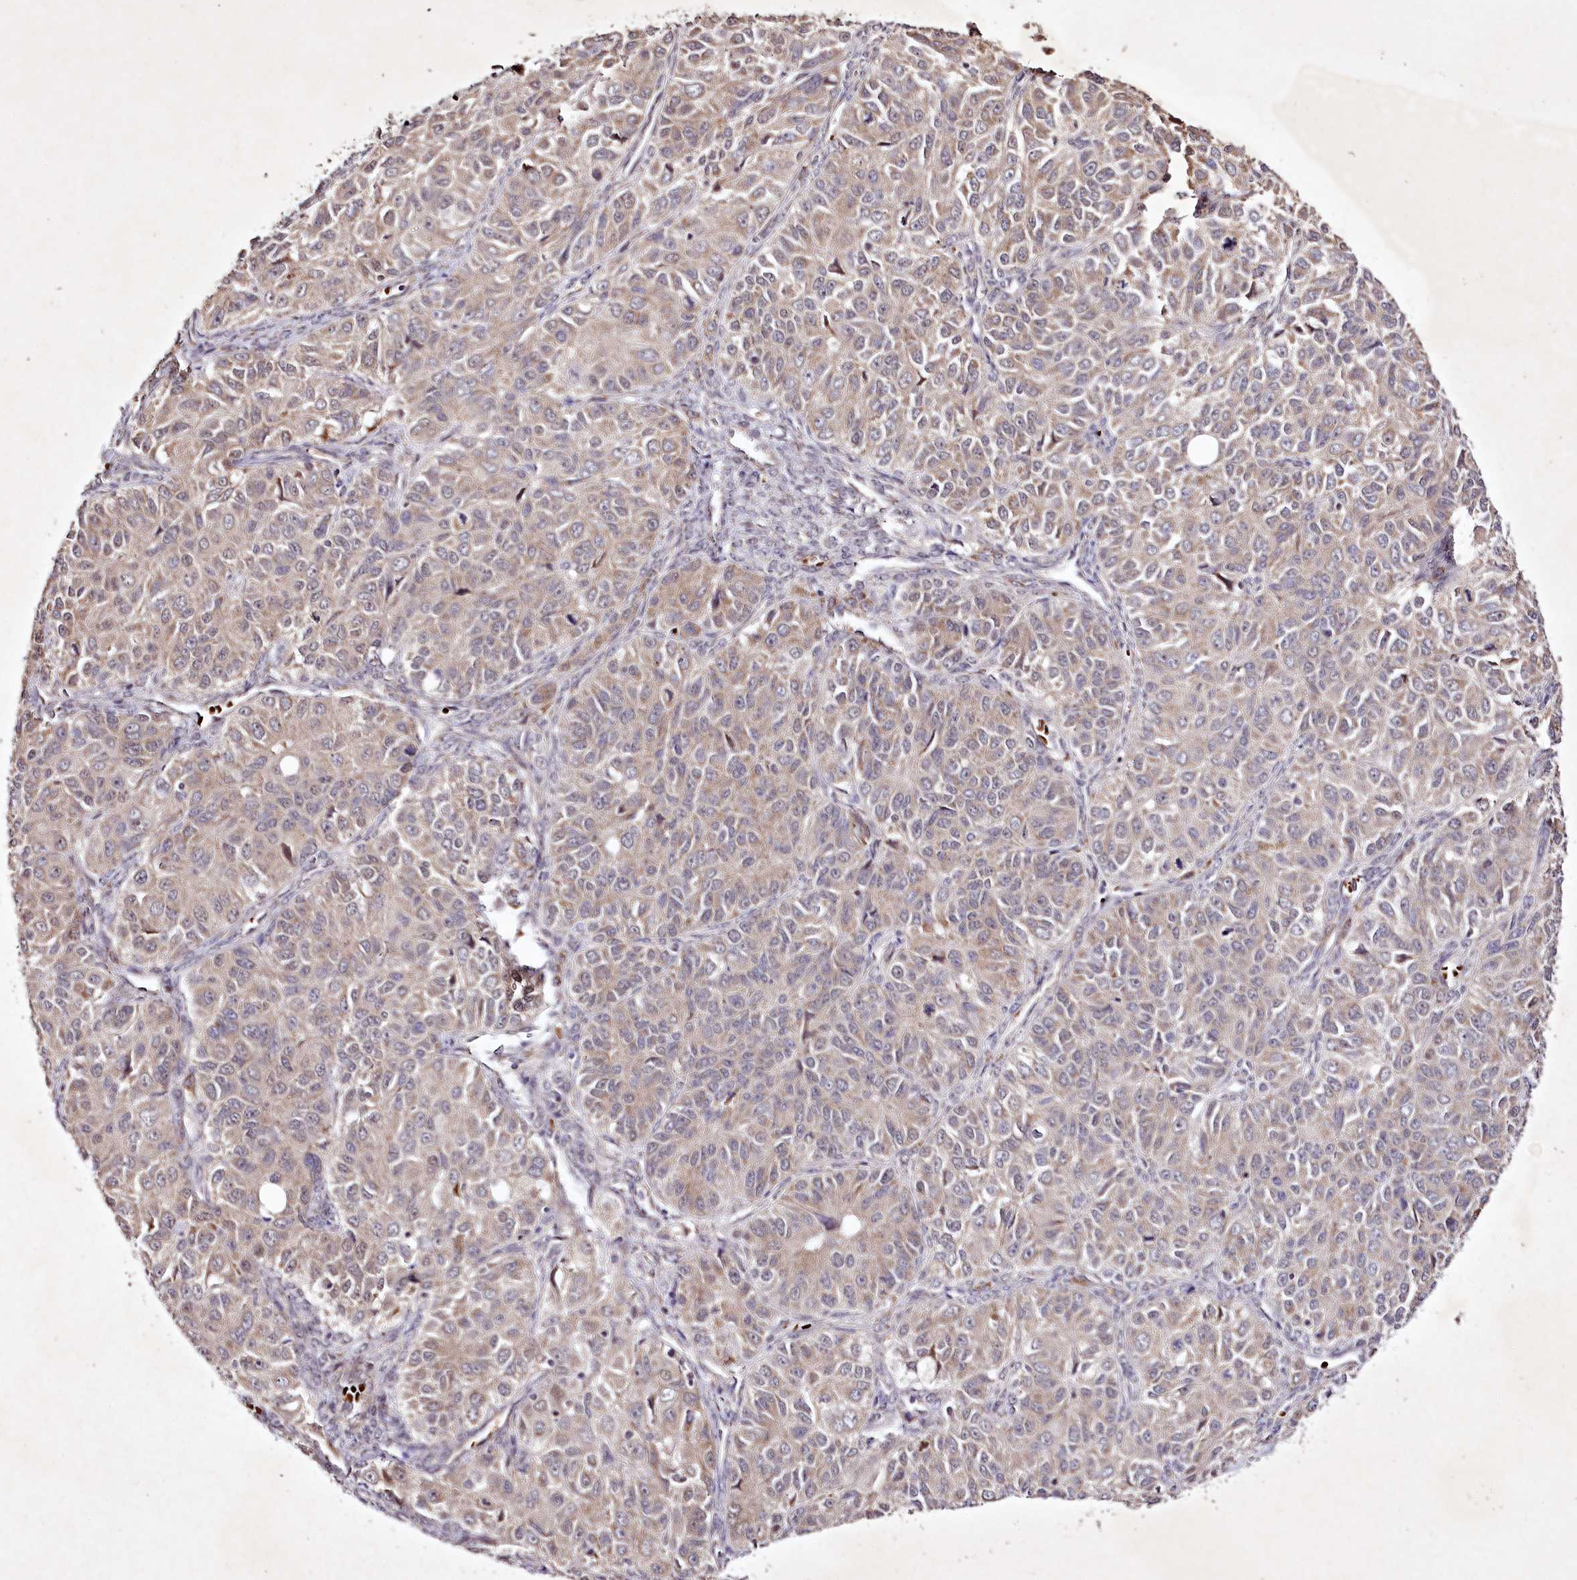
{"staining": {"intensity": "negative", "quantity": "none", "location": "none"}, "tissue": "ovarian cancer", "cell_type": "Tumor cells", "image_type": "cancer", "snomed": [{"axis": "morphology", "description": "Carcinoma, endometroid"}, {"axis": "topography", "description": "Ovary"}], "caption": "A high-resolution histopathology image shows immunohistochemistry staining of endometroid carcinoma (ovarian), which shows no significant staining in tumor cells.", "gene": "DMP1", "patient": {"sex": "female", "age": 51}}